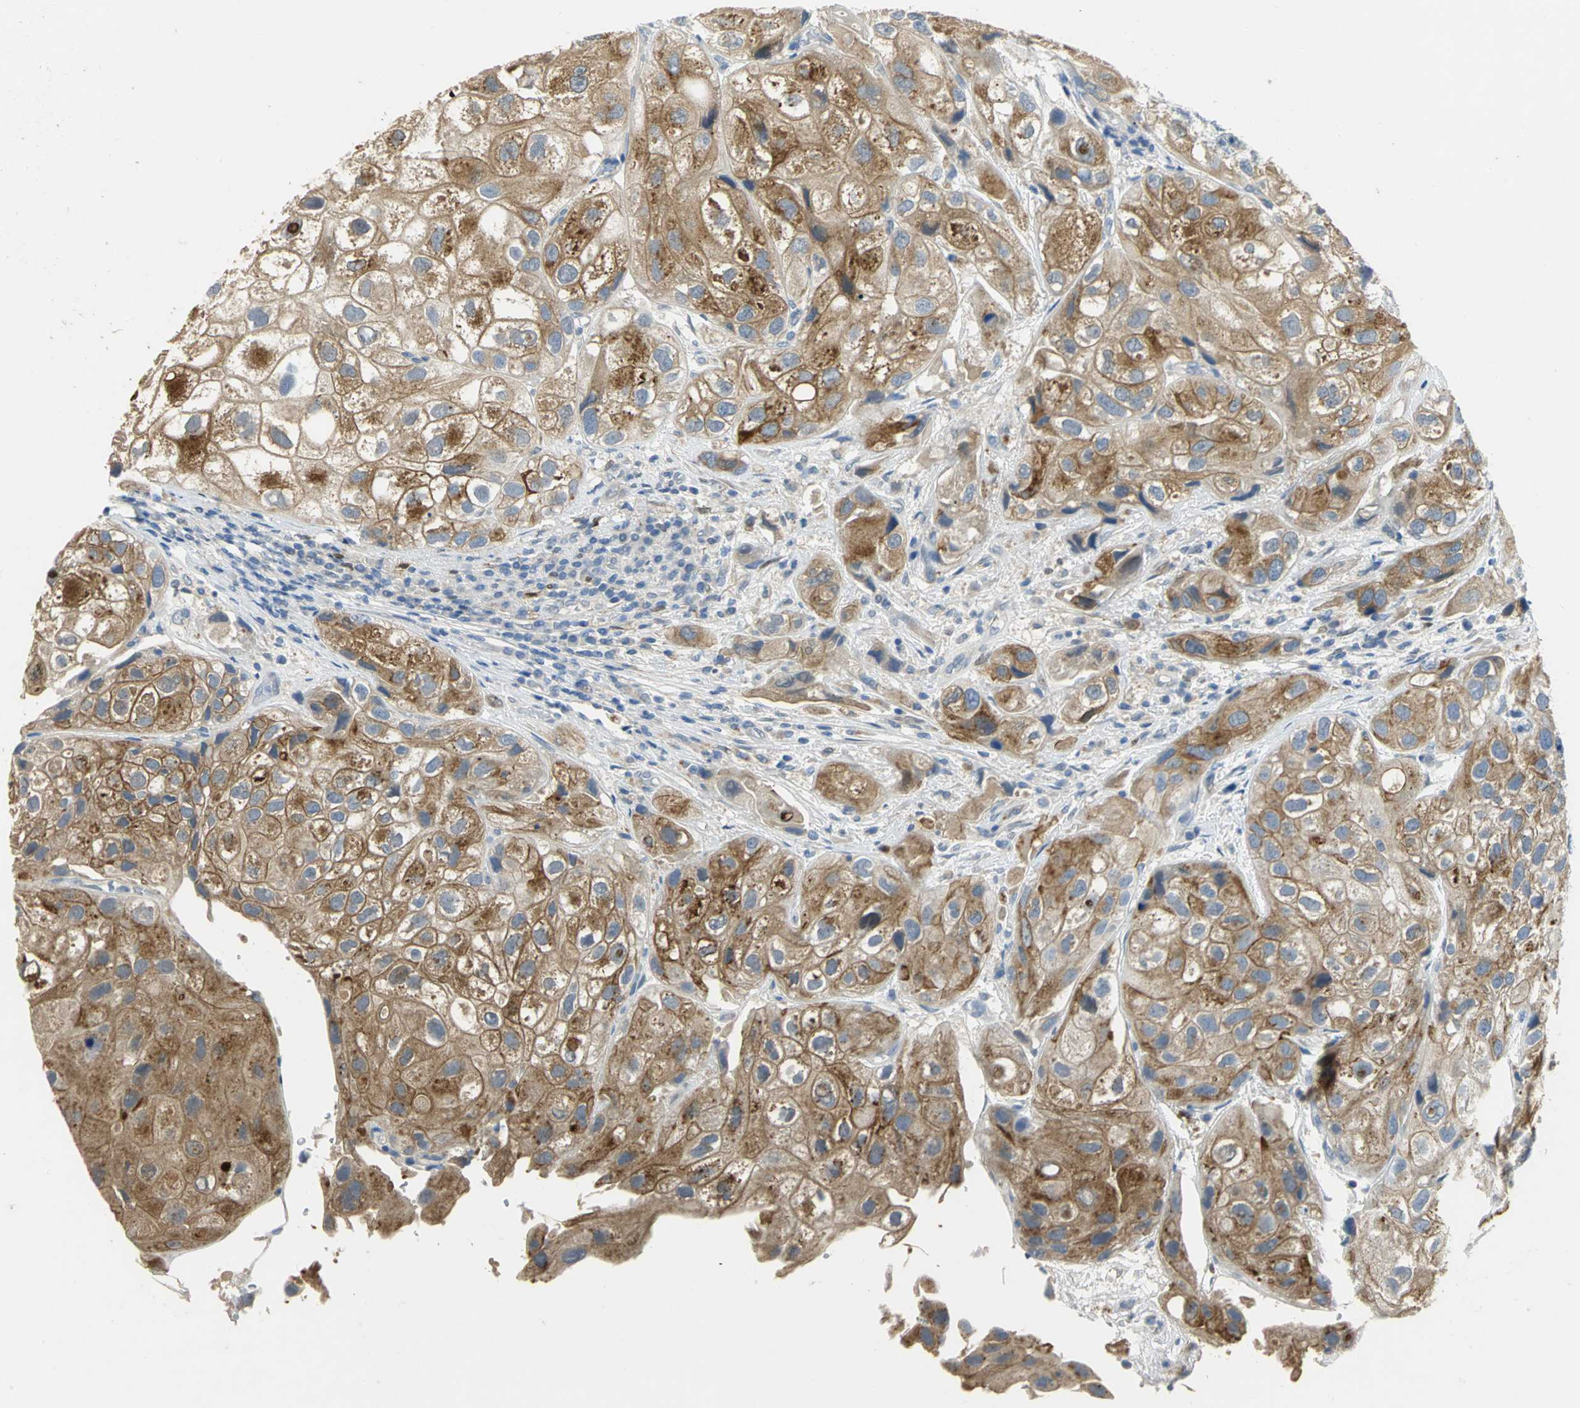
{"staining": {"intensity": "strong", "quantity": ">75%", "location": "cytoplasmic/membranous"}, "tissue": "urothelial cancer", "cell_type": "Tumor cells", "image_type": "cancer", "snomed": [{"axis": "morphology", "description": "Urothelial carcinoma, High grade"}, {"axis": "topography", "description": "Urinary bladder"}], "caption": "The image exhibits immunohistochemical staining of urothelial carcinoma (high-grade). There is strong cytoplasmic/membranous positivity is appreciated in approximately >75% of tumor cells. (DAB (3,3'-diaminobenzidine) = brown stain, brightfield microscopy at high magnification).", "gene": "IL17RB", "patient": {"sex": "female", "age": 64}}